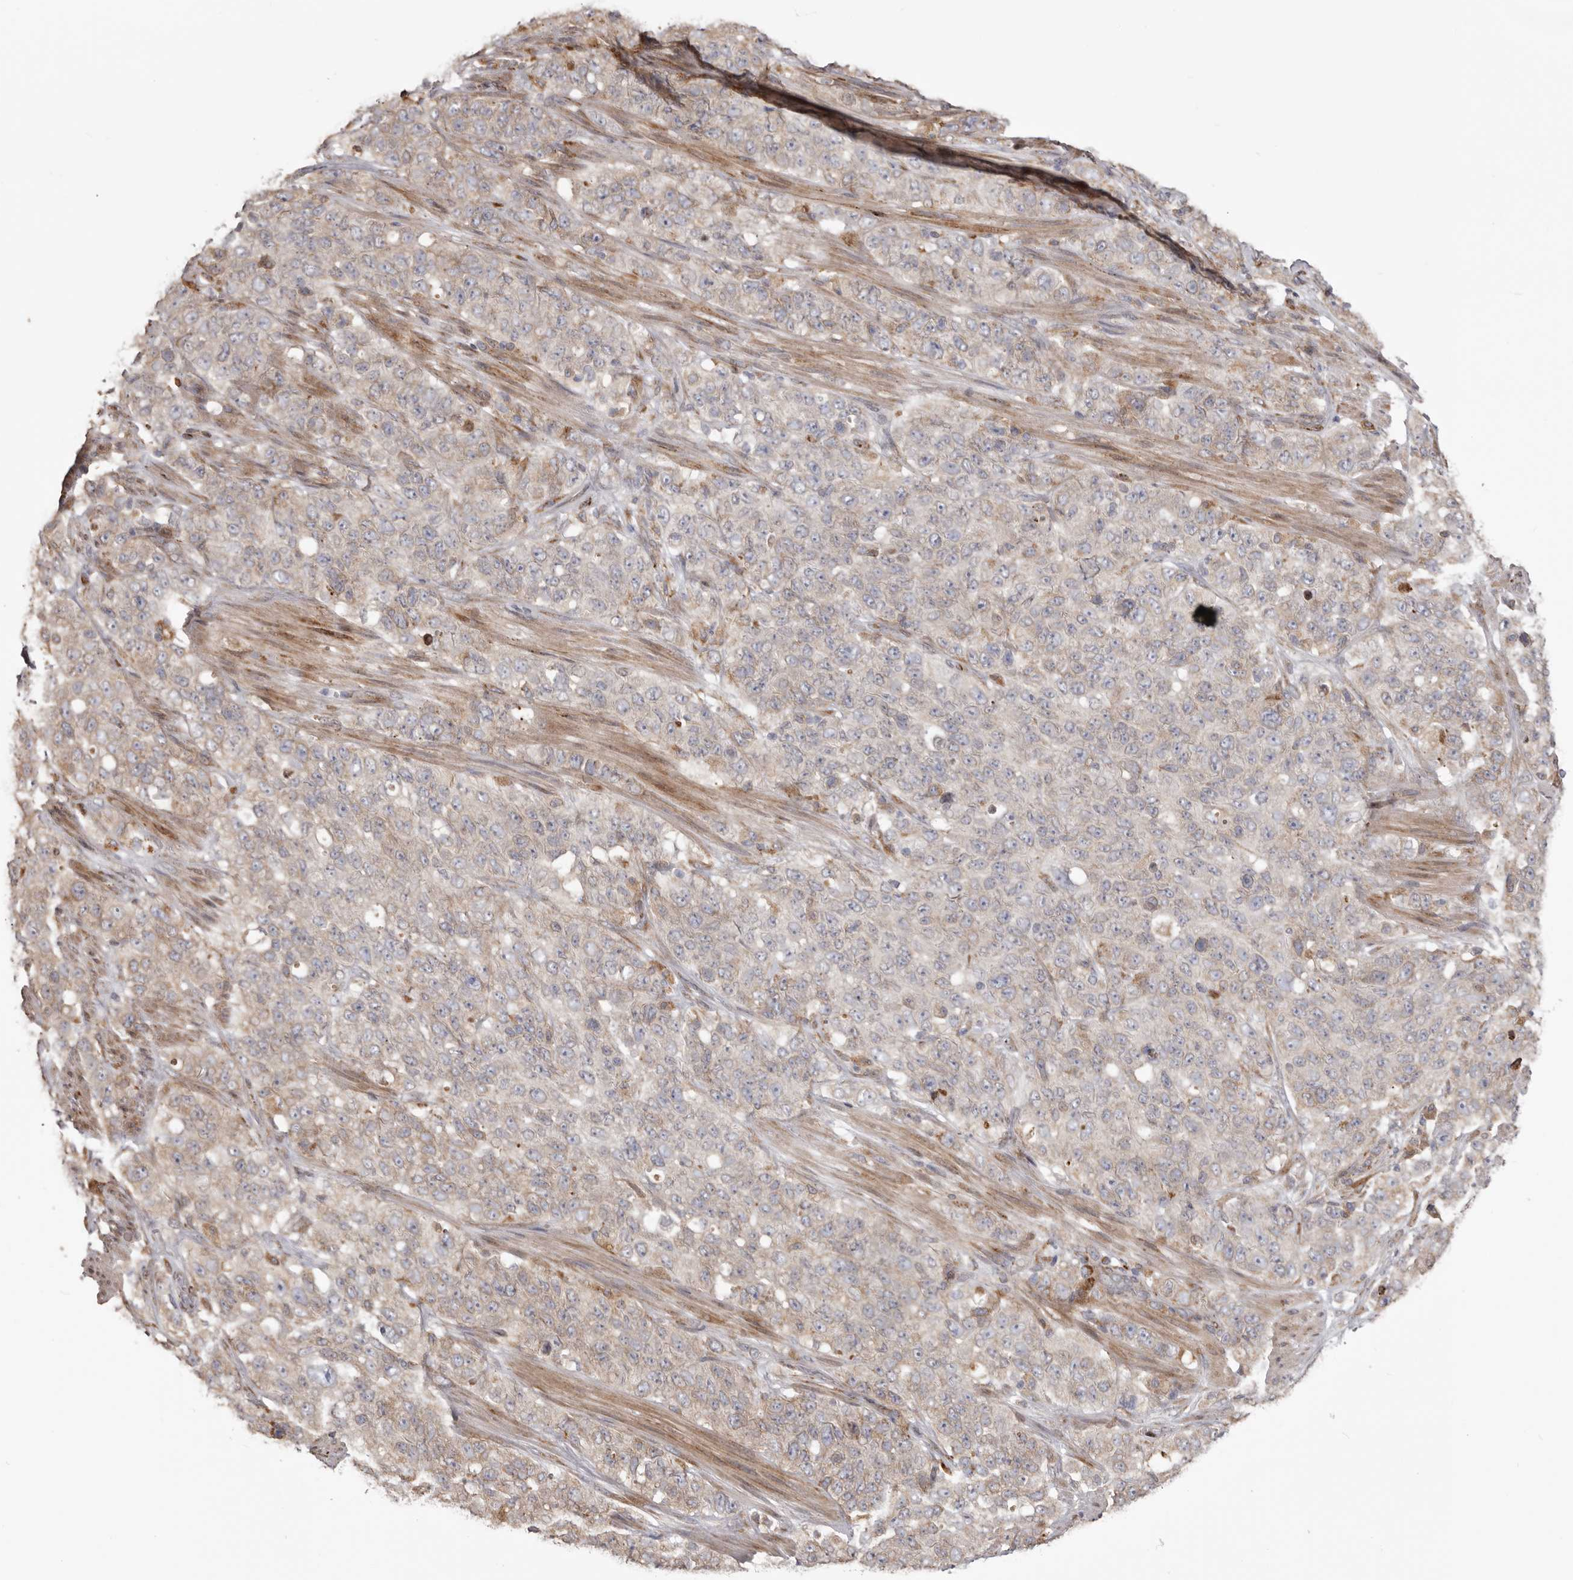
{"staining": {"intensity": "weak", "quantity": "25%-75%", "location": "cytoplasmic/membranous"}, "tissue": "stomach cancer", "cell_type": "Tumor cells", "image_type": "cancer", "snomed": [{"axis": "morphology", "description": "Adenocarcinoma, NOS"}, {"axis": "topography", "description": "Stomach"}], "caption": "This micrograph exhibits immunohistochemistry (IHC) staining of human stomach adenocarcinoma, with low weak cytoplasmic/membranous expression in approximately 25%-75% of tumor cells.", "gene": "NUP43", "patient": {"sex": "male", "age": 48}}